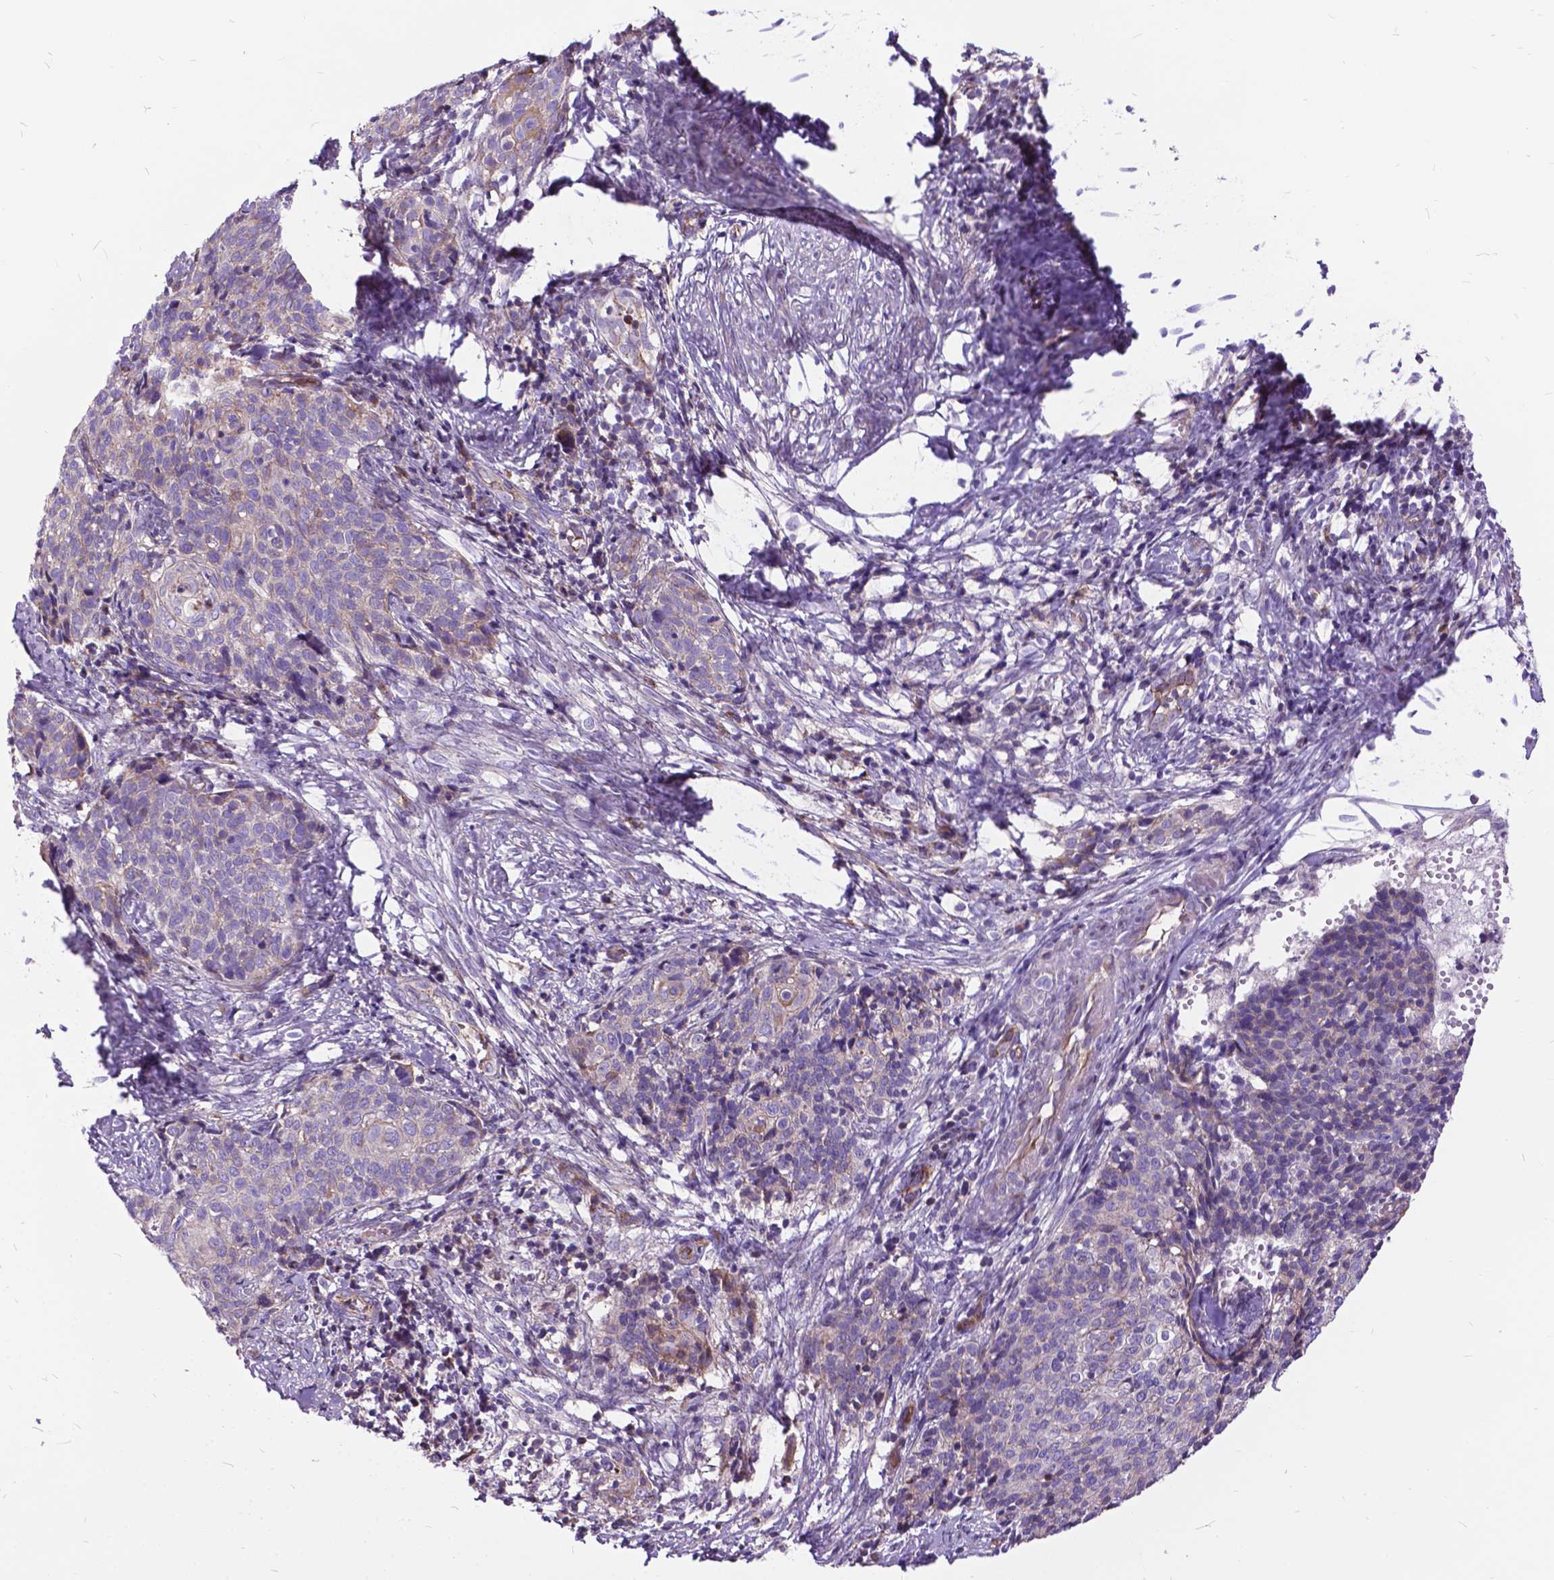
{"staining": {"intensity": "negative", "quantity": "none", "location": "none"}, "tissue": "cervical cancer", "cell_type": "Tumor cells", "image_type": "cancer", "snomed": [{"axis": "morphology", "description": "Squamous cell carcinoma, NOS"}, {"axis": "topography", "description": "Cervix"}], "caption": "IHC of cervical cancer displays no expression in tumor cells. Brightfield microscopy of immunohistochemistry stained with DAB (3,3'-diaminobenzidine) (brown) and hematoxylin (blue), captured at high magnification.", "gene": "FLT4", "patient": {"sex": "female", "age": 39}}